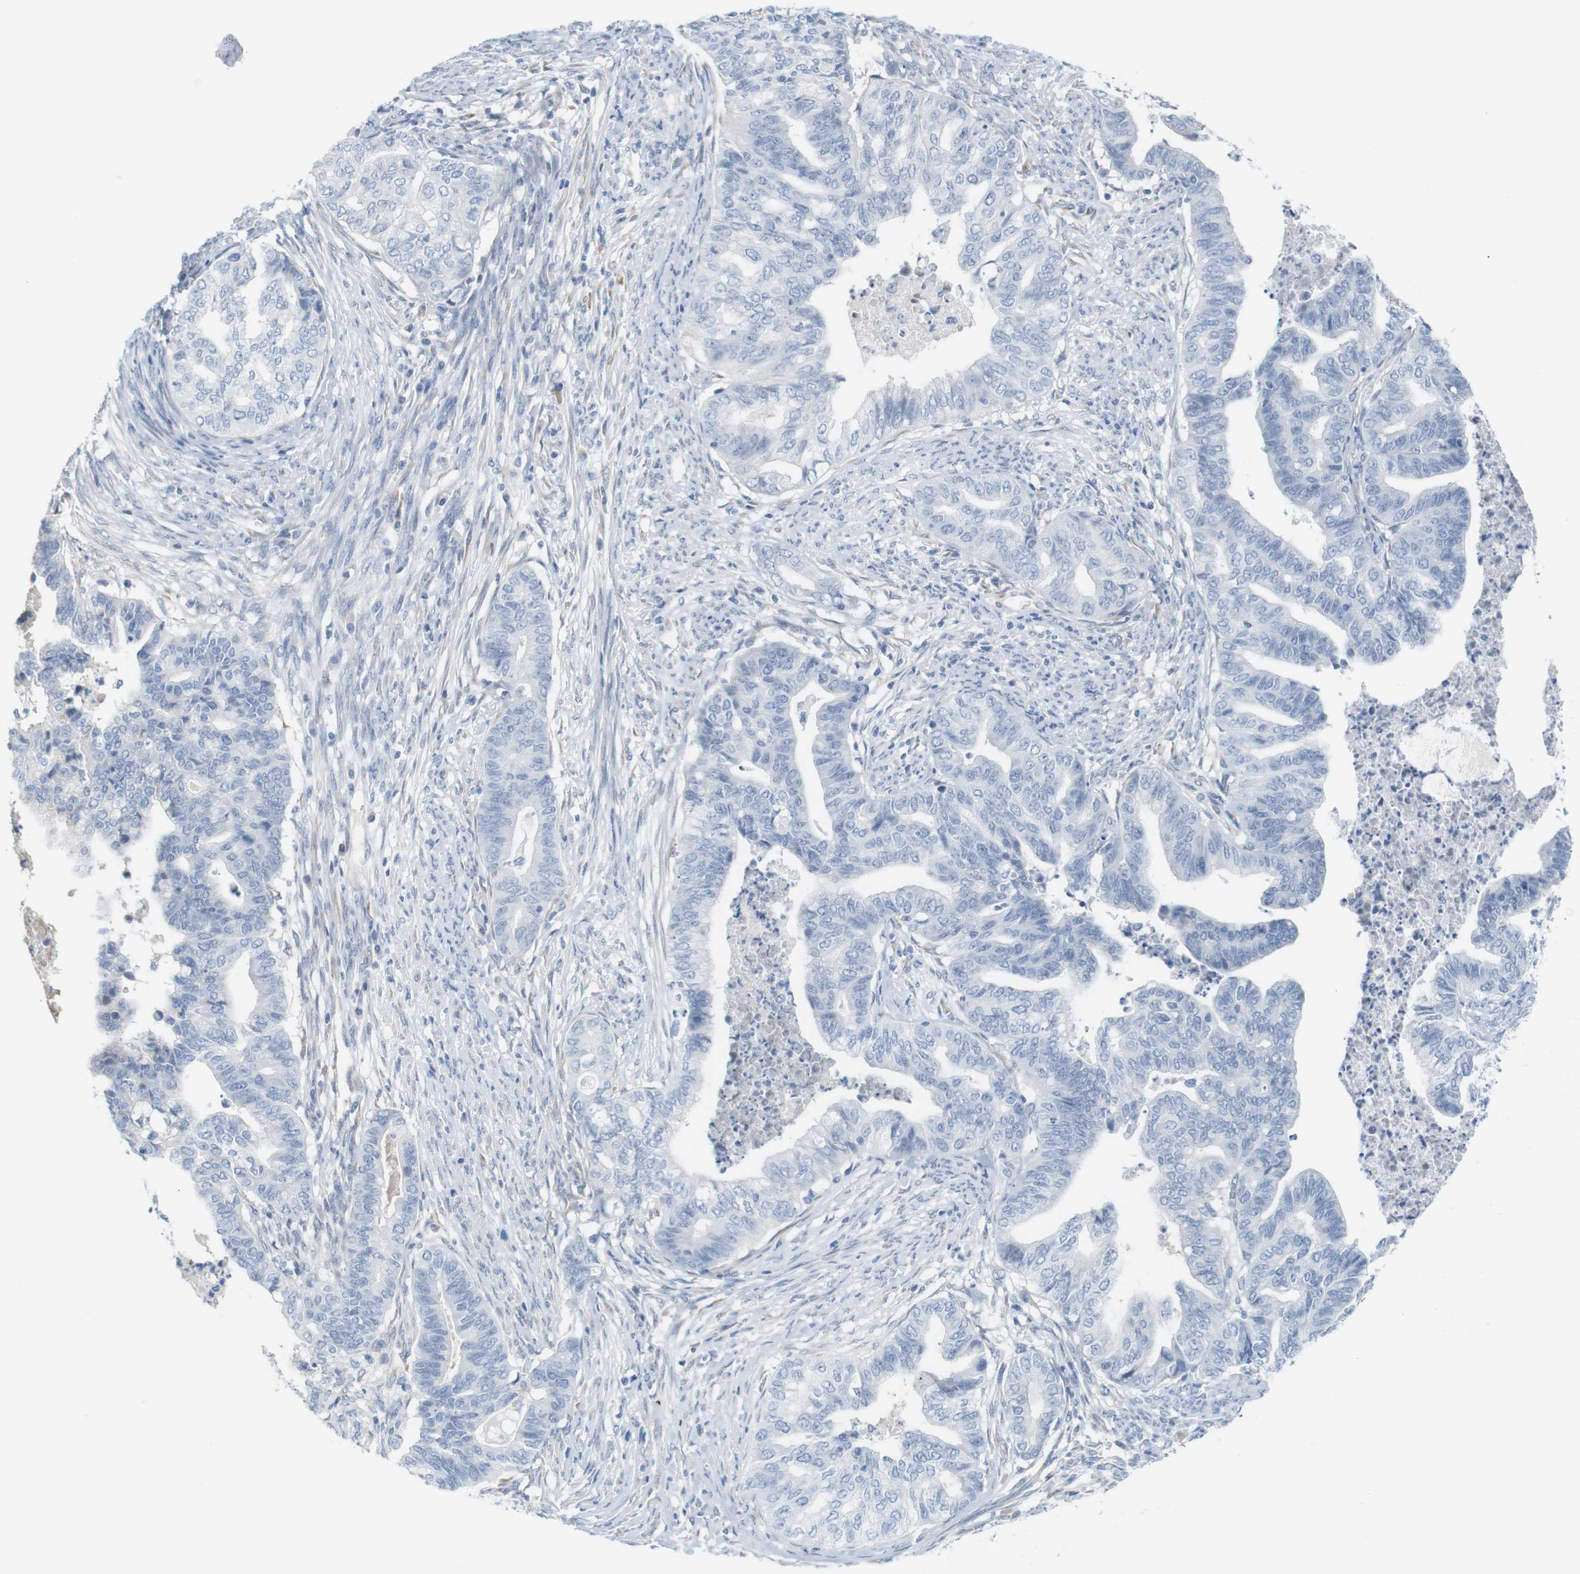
{"staining": {"intensity": "negative", "quantity": "none", "location": "none"}, "tissue": "endometrial cancer", "cell_type": "Tumor cells", "image_type": "cancer", "snomed": [{"axis": "morphology", "description": "Adenocarcinoma, NOS"}, {"axis": "topography", "description": "Endometrium"}], "caption": "Immunohistochemistry photomicrograph of neoplastic tissue: human endometrial adenocarcinoma stained with DAB (3,3'-diaminobenzidine) shows no significant protein positivity in tumor cells. The staining is performed using DAB brown chromogen with nuclei counter-stained in using hematoxylin.", "gene": "RGS9", "patient": {"sex": "female", "age": 79}}